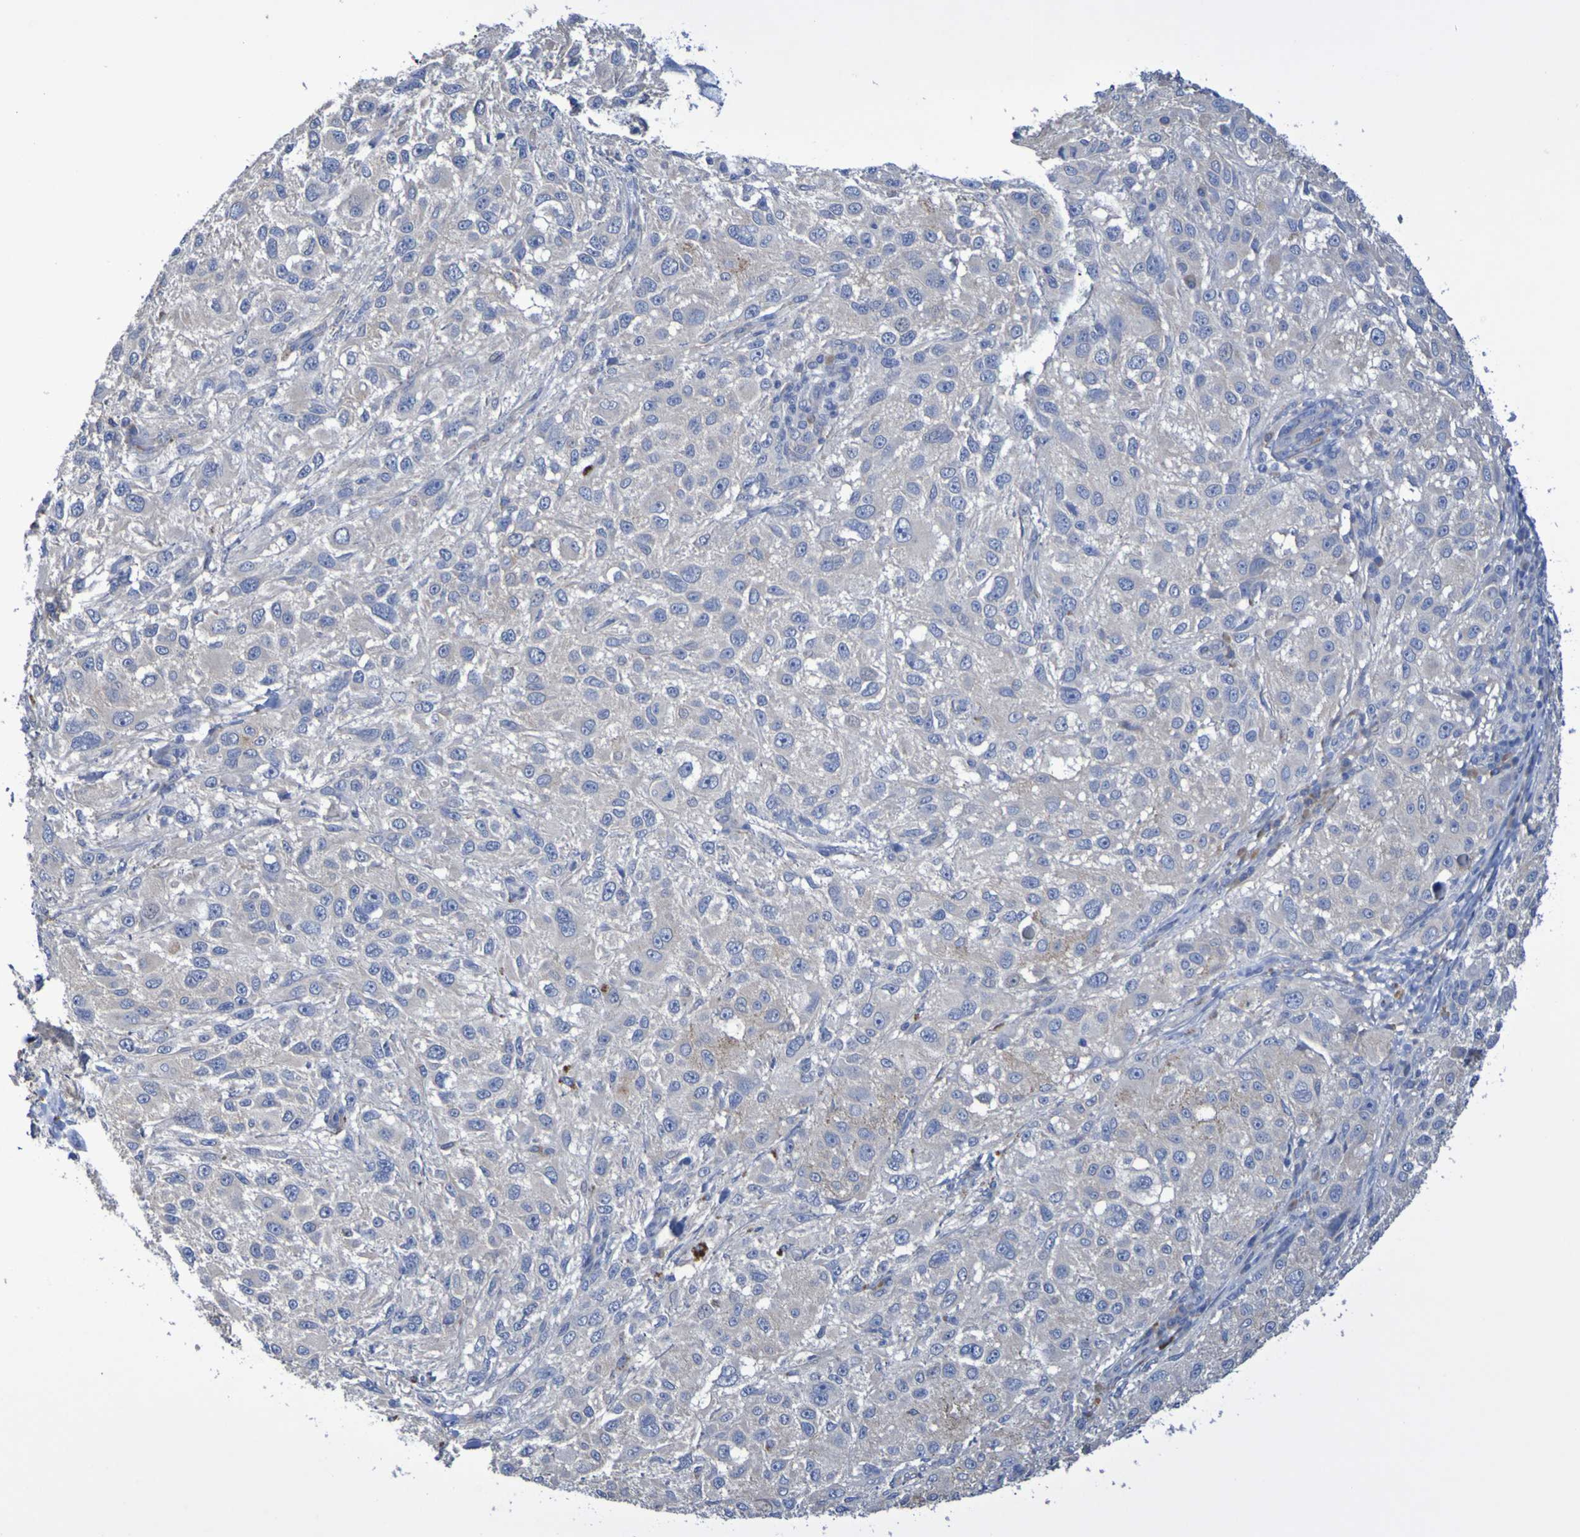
{"staining": {"intensity": "negative", "quantity": "none", "location": "none"}, "tissue": "melanoma", "cell_type": "Tumor cells", "image_type": "cancer", "snomed": [{"axis": "morphology", "description": "Necrosis, NOS"}, {"axis": "morphology", "description": "Malignant melanoma, NOS"}, {"axis": "topography", "description": "Skin"}], "caption": "There is no significant expression in tumor cells of melanoma.", "gene": "SRPRB", "patient": {"sex": "female", "age": 87}}